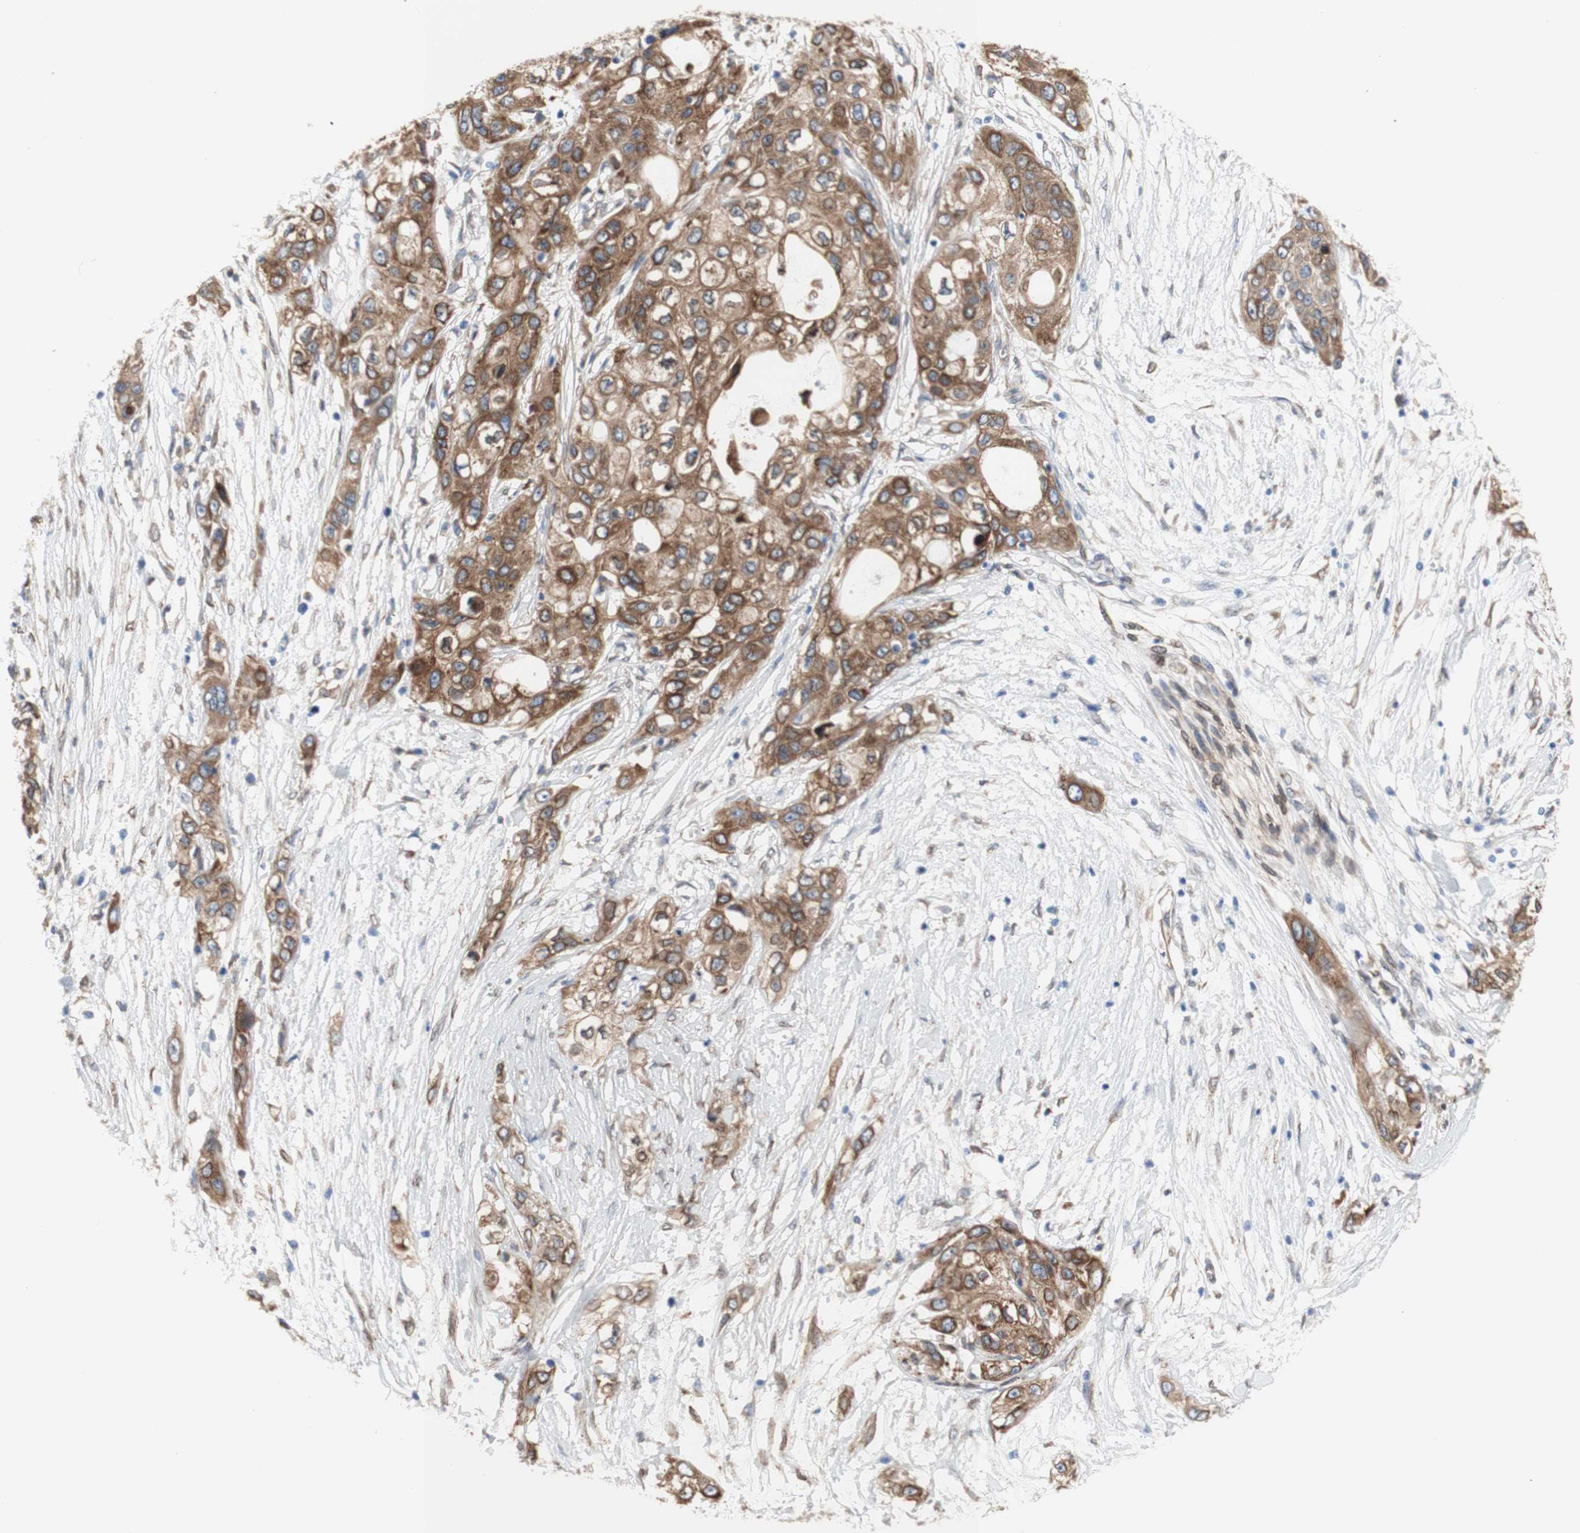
{"staining": {"intensity": "moderate", "quantity": ">75%", "location": "cytoplasmic/membranous"}, "tissue": "pancreatic cancer", "cell_type": "Tumor cells", "image_type": "cancer", "snomed": [{"axis": "morphology", "description": "Adenocarcinoma, NOS"}, {"axis": "topography", "description": "Pancreas"}], "caption": "Moderate cytoplasmic/membranous expression for a protein is identified in about >75% of tumor cells of pancreatic cancer using IHC.", "gene": "ERLIN1", "patient": {"sex": "female", "age": 70}}